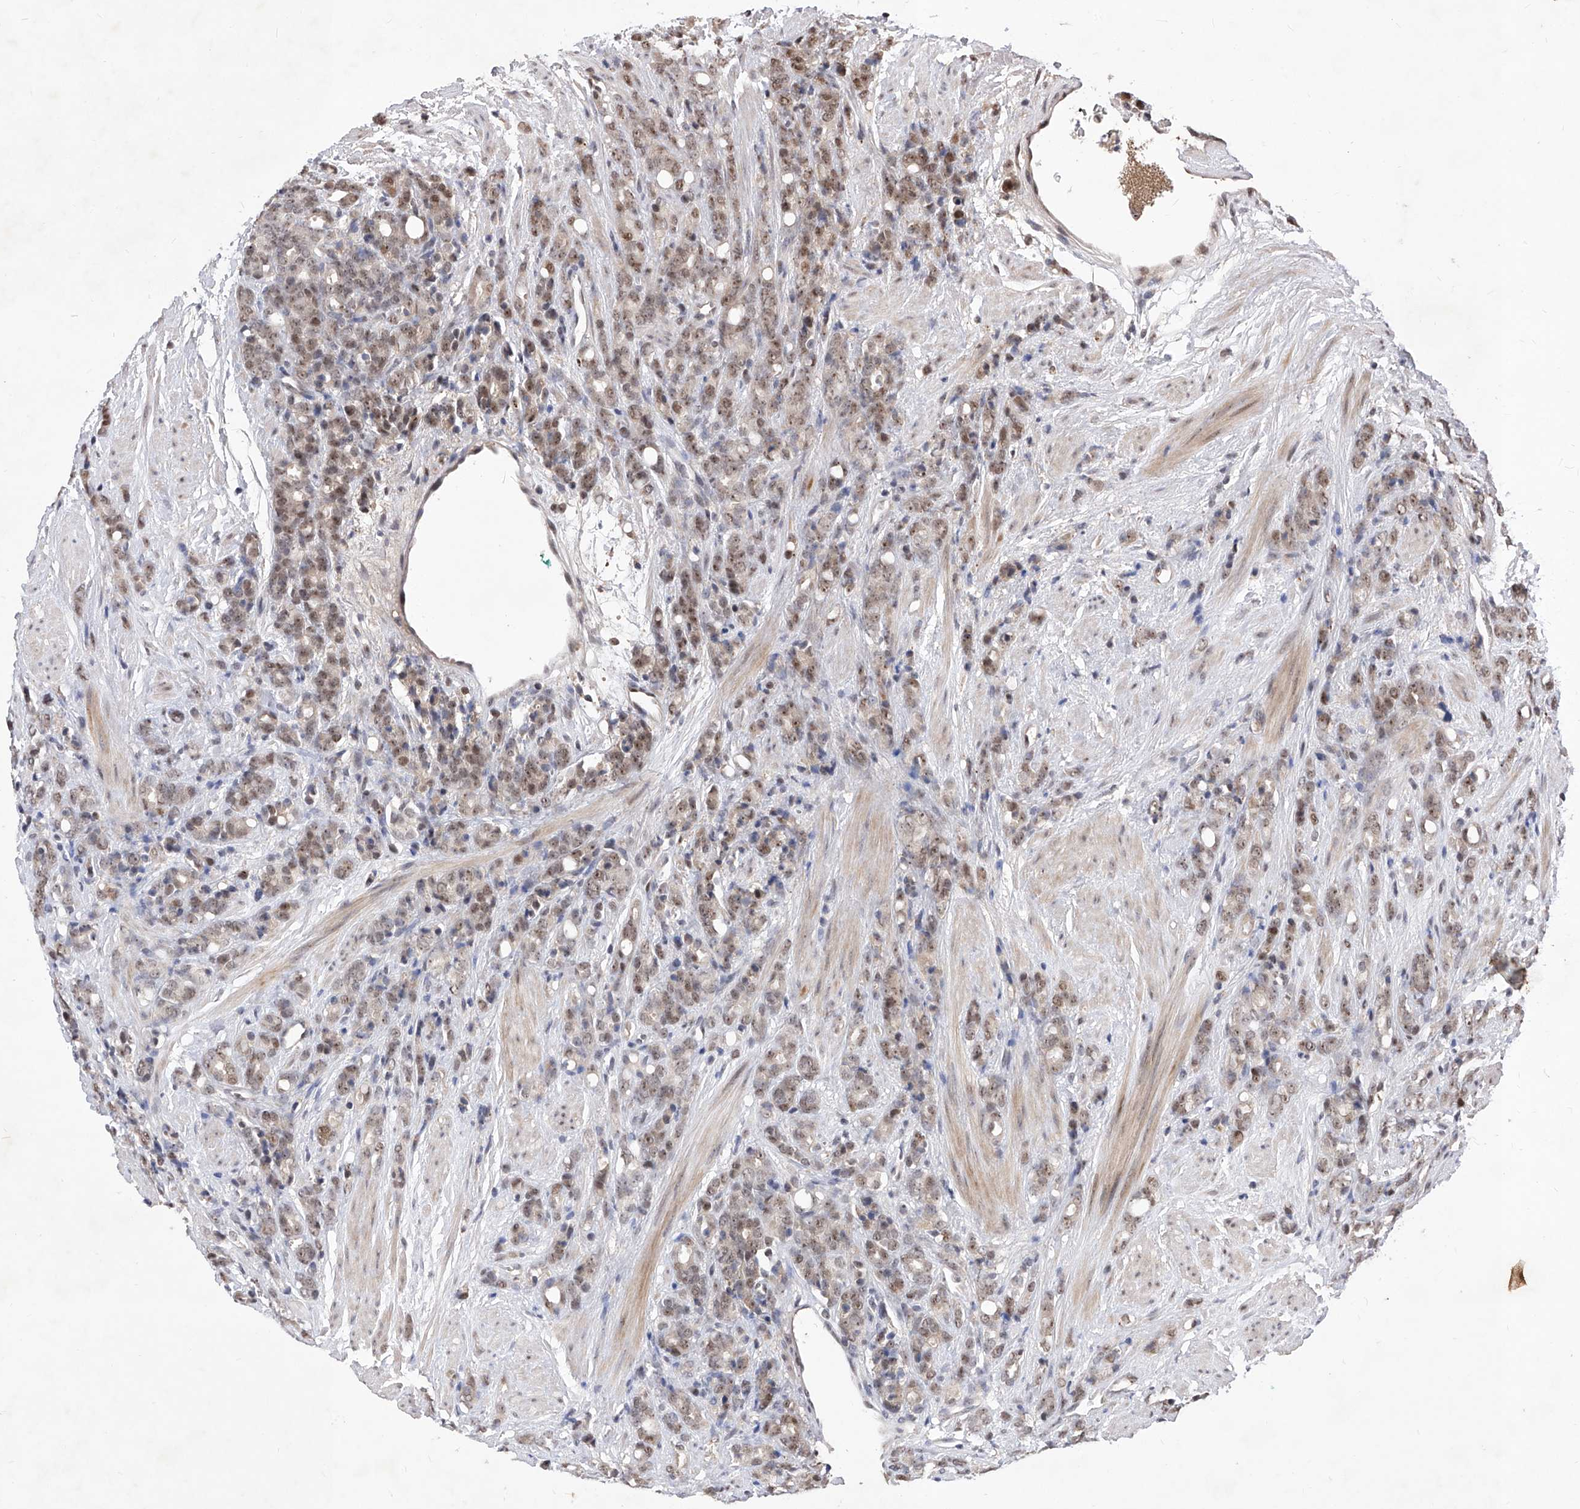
{"staining": {"intensity": "weak", "quantity": ">75%", "location": "cytoplasmic/membranous,nuclear"}, "tissue": "prostate cancer", "cell_type": "Tumor cells", "image_type": "cancer", "snomed": [{"axis": "morphology", "description": "Adenocarcinoma, High grade"}, {"axis": "topography", "description": "Prostate"}], "caption": "Adenocarcinoma (high-grade) (prostate) was stained to show a protein in brown. There is low levels of weak cytoplasmic/membranous and nuclear positivity in approximately >75% of tumor cells.", "gene": "LGR4", "patient": {"sex": "male", "age": 62}}